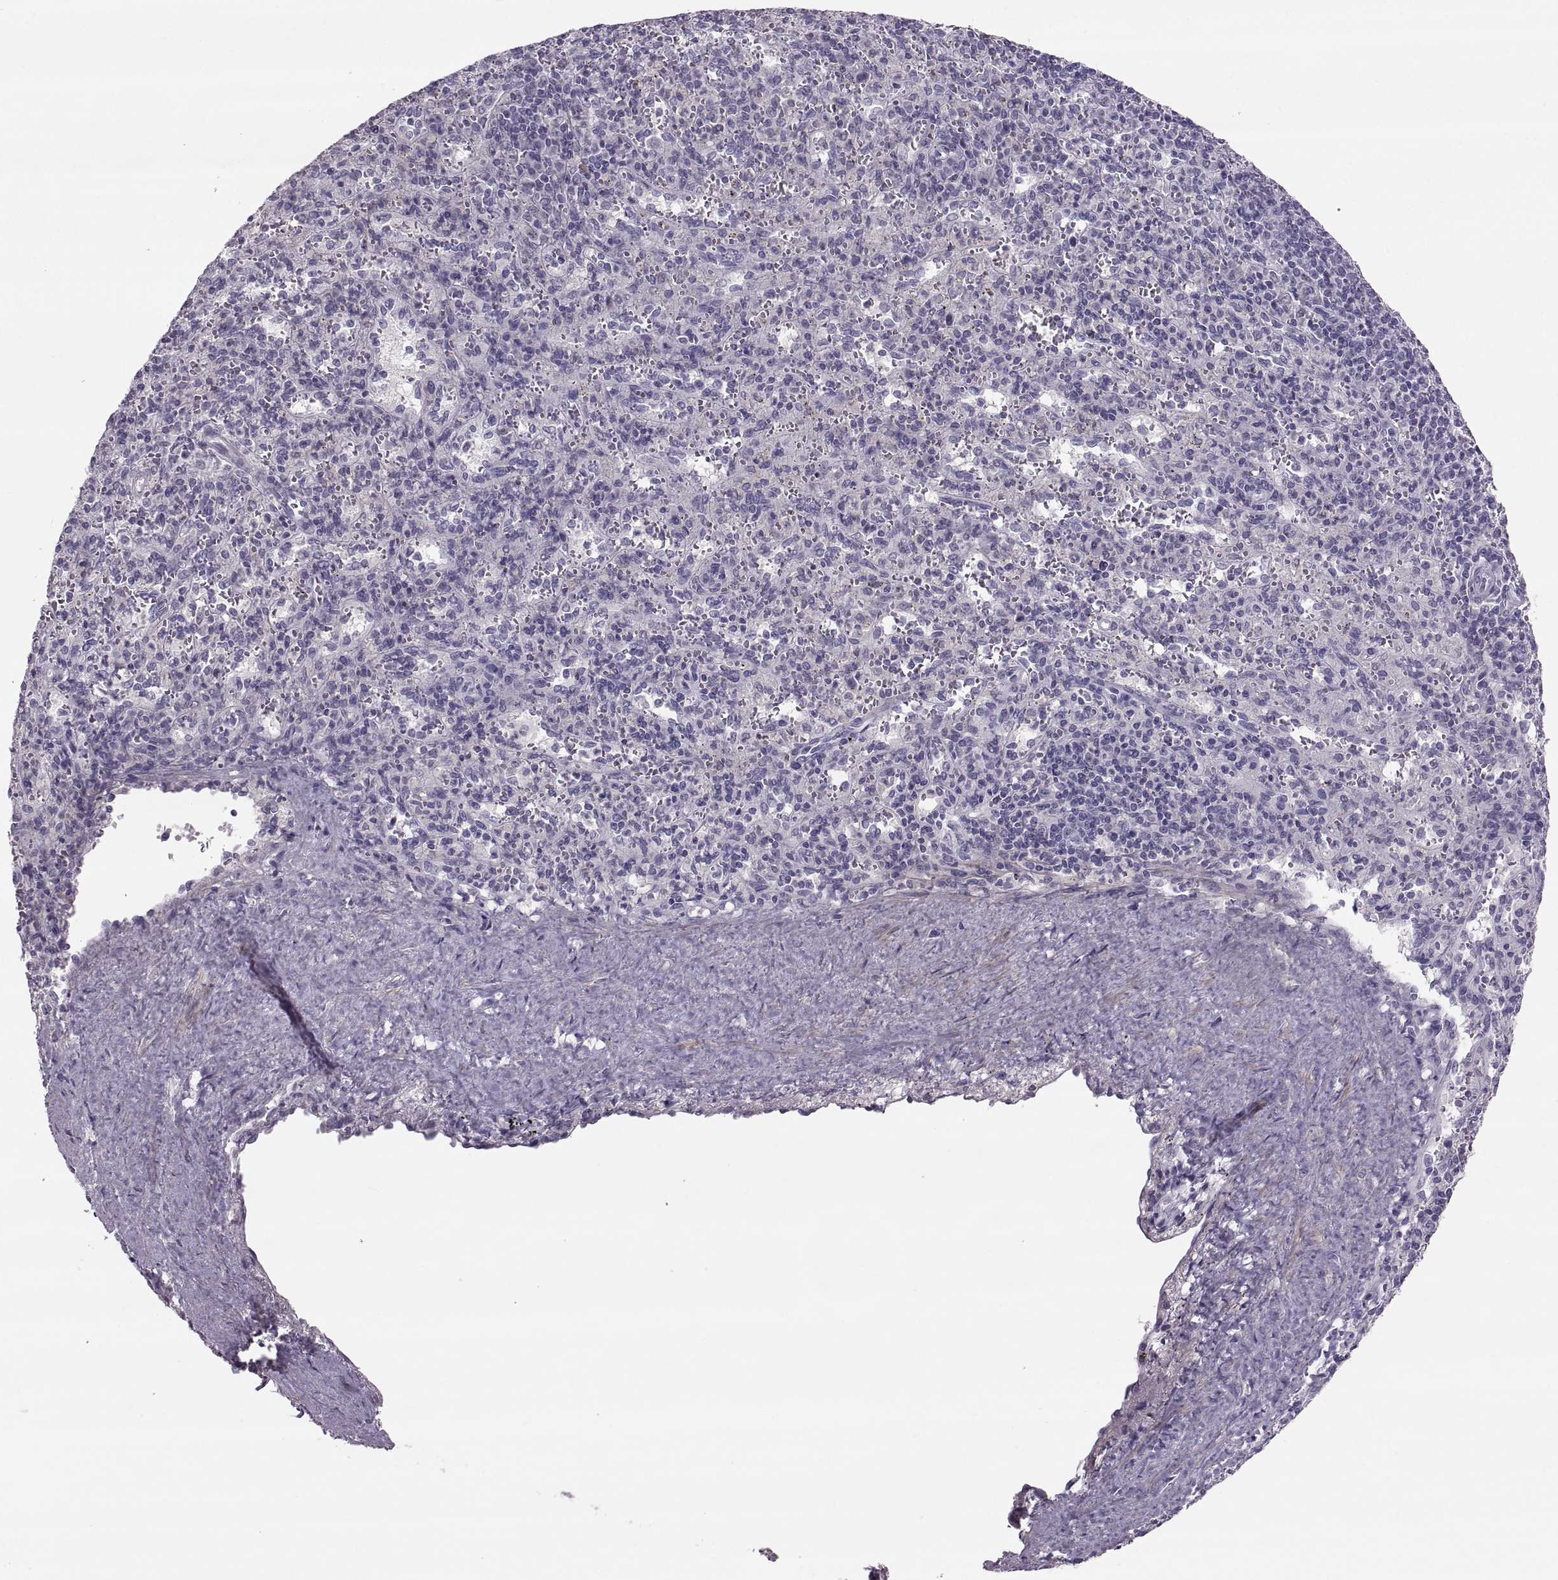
{"staining": {"intensity": "negative", "quantity": "none", "location": "none"}, "tissue": "spleen", "cell_type": "Cells in red pulp", "image_type": "normal", "snomed": [{"axis": "morphology", "description": "Normal tissue, NOS"}, {"axis": "topography", "description": "Spleen"}], "caption": "Cells in red pulp are negative for protein expression in unremarkable human spleen. (DAB IHC with hematoxylin counter stain).", "gene": "IGSF1", "patient": {"sex": "male", "age": 57}}